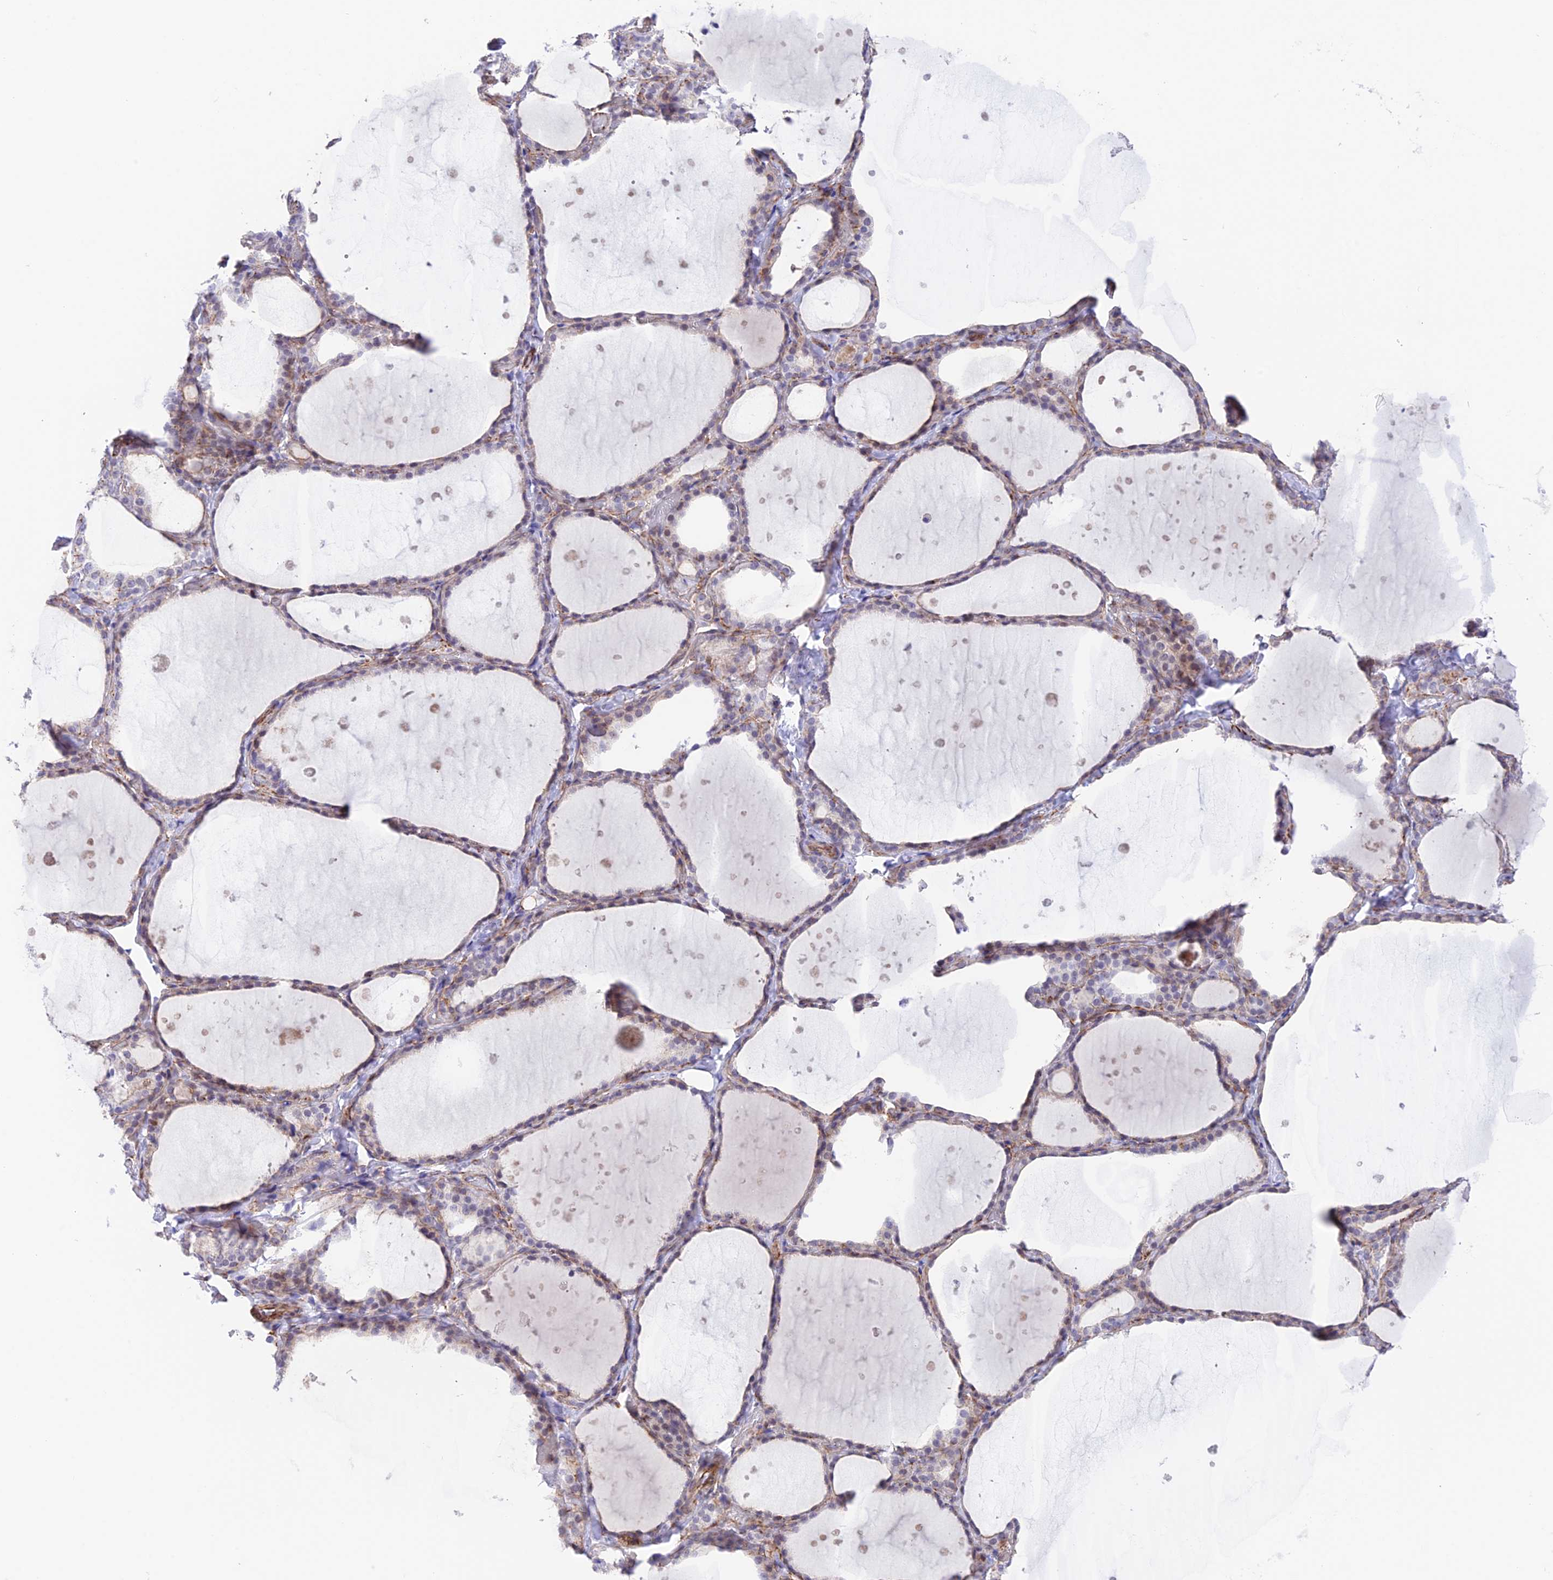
{"staining": {"intensity": "weak", "quantity": "<25%", "location": "cytoplasmic/membranous,nuclear"}, "tissue": "thyroid gland", "cell_type": "Glandular cells", "image_type": "normal", "snomed": [{"axis": "morphology", "description": "Normal tissue, NOS"}, {"axis": "topography", "description": "Thyroid gland"}], "caption": "Immunohistochemistry of benign human thyroid gland displays no positivity in glandular cells. (Brightfield microscopy of DAB immunohistochemistry at high magnification).", "gene": "ZNF652", "patient": {"sex": "female", "age": 44}}